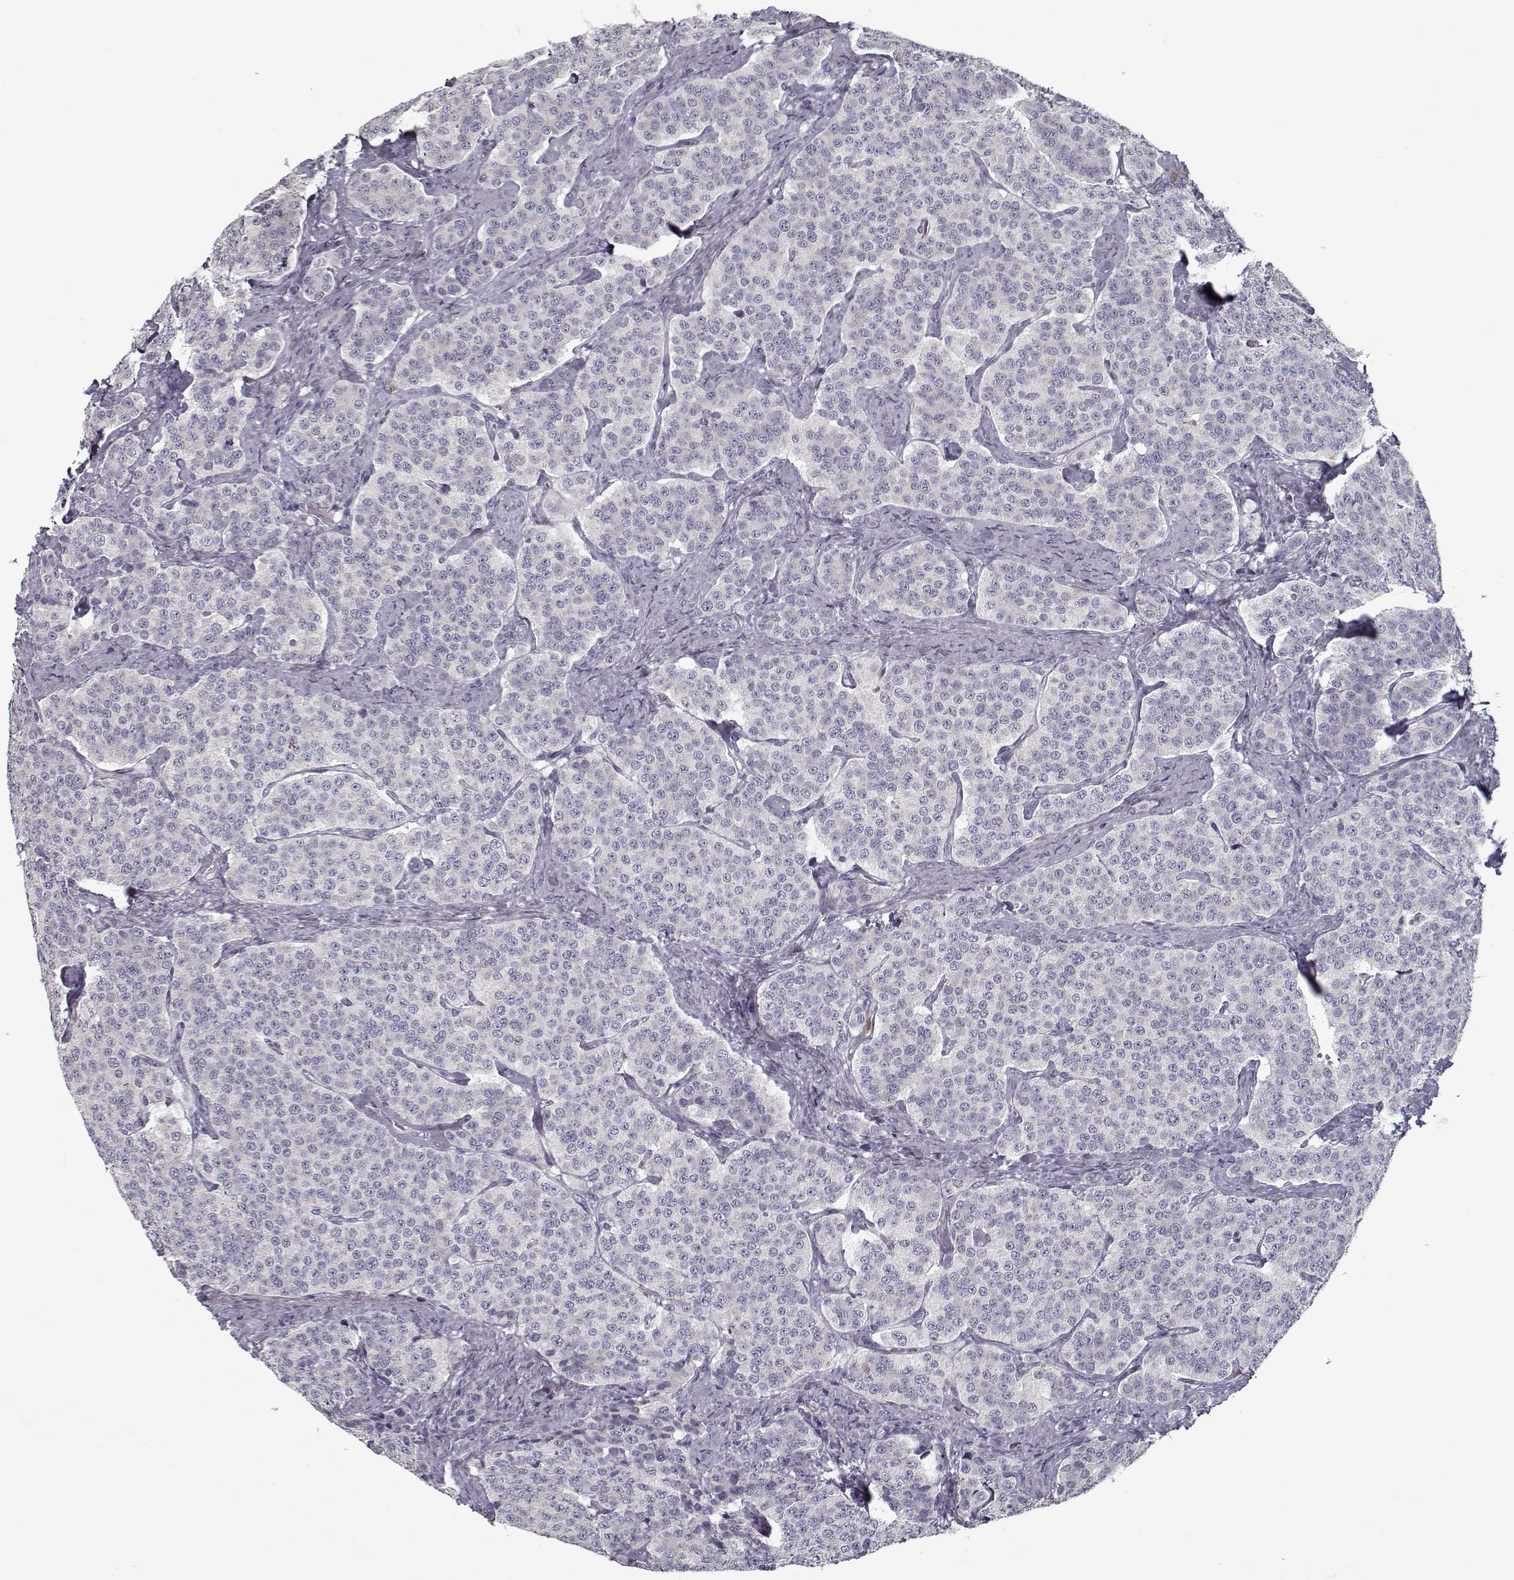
{"staining": {"intensity": "negative", "quantity": "none", "location": "none"}, "tissue": "carcinoid", "cell_type": "Tumor cells", "image_type": "cancer", "snomed": [{"axis": "morphology", "description": "Carcinoid, malignant, NOS"}, {"axis": "topography", "description": "Small intestine"}], "caption": "The histopathology image displays no staining of tumor cells in carcinoid.", "gene": "UNC13D", "patient": {"sex": "female", "age": 58}}